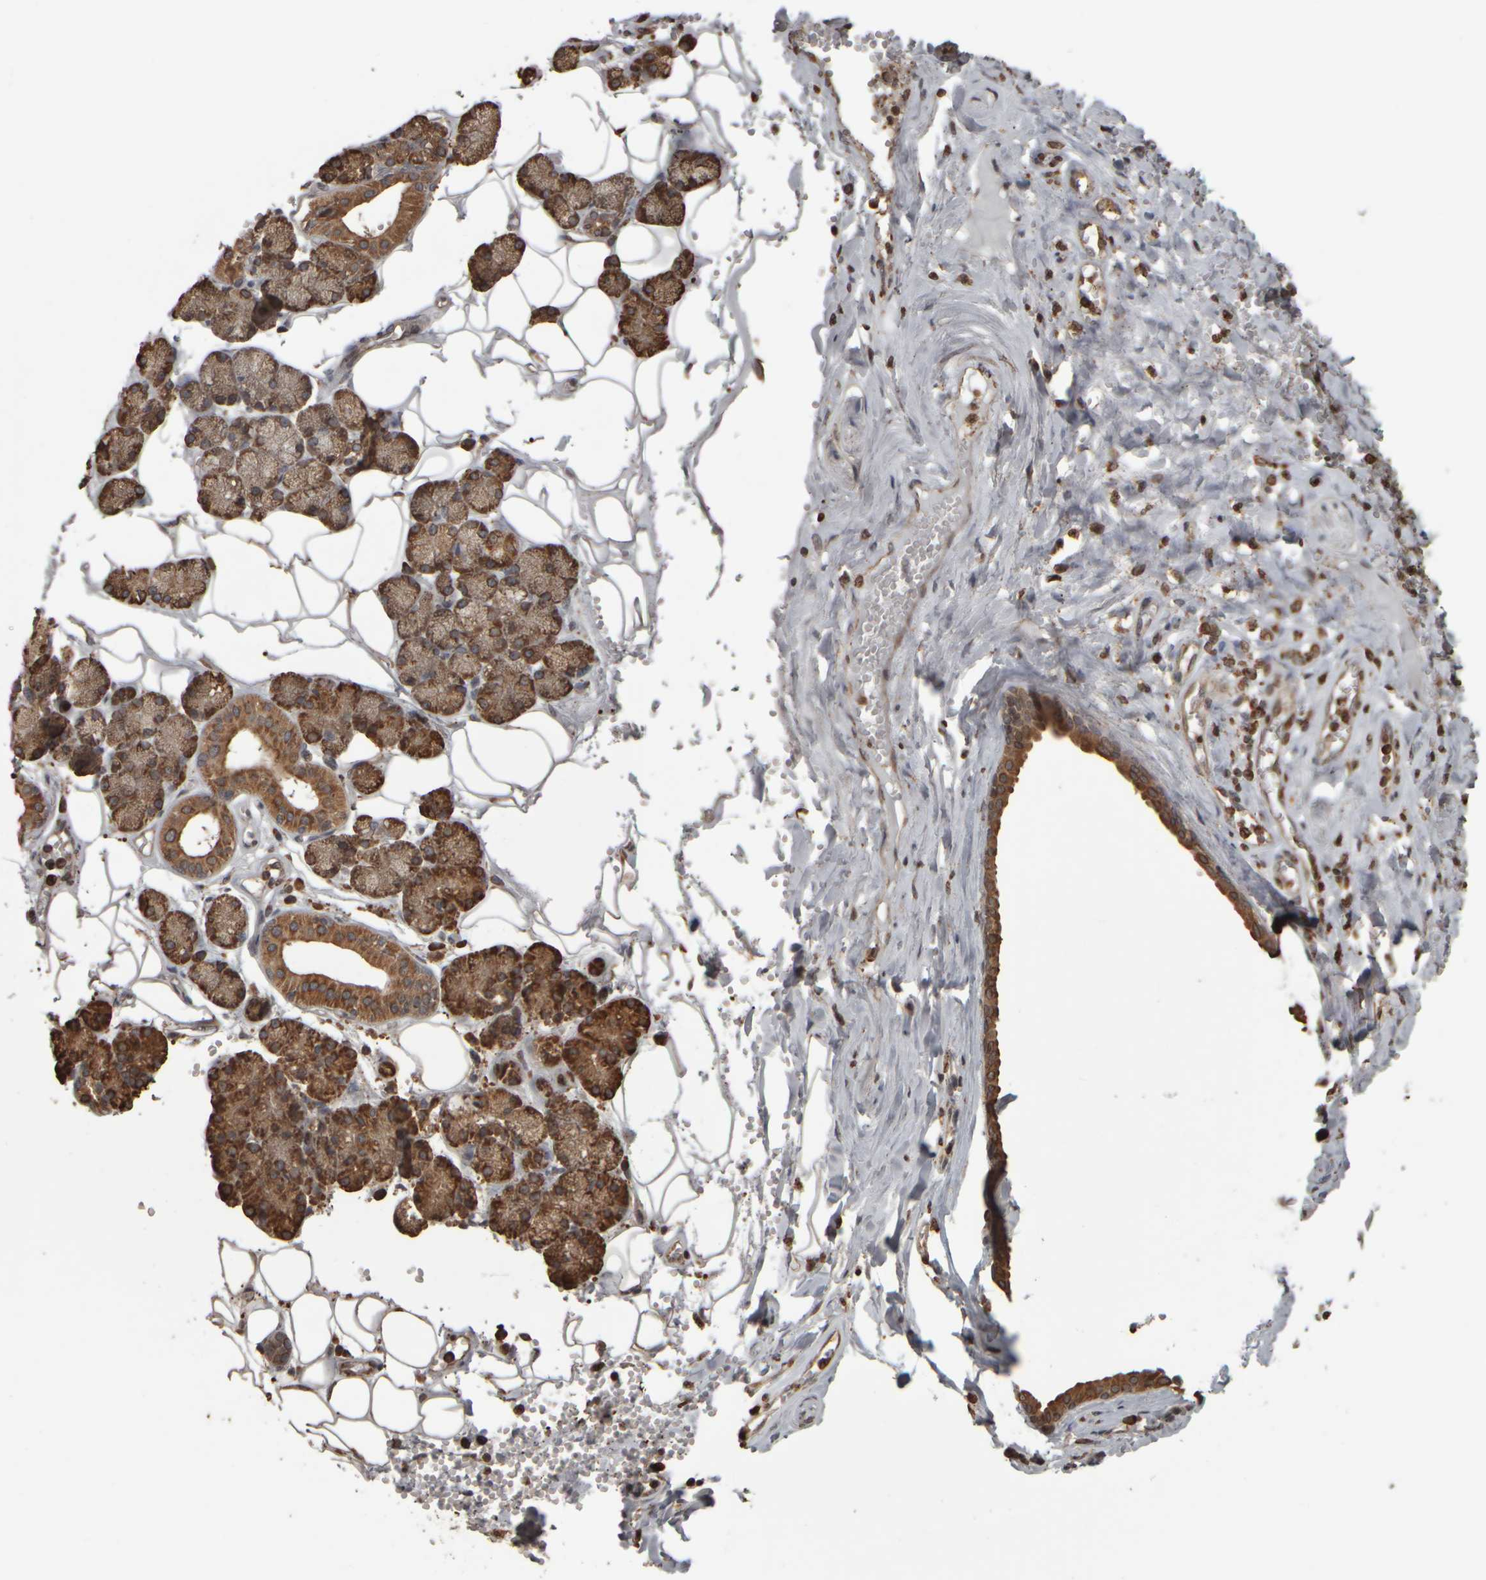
{"staining": {"intensity": "strong", "quantity": ">75%", "location": "cytoplasmic/membranous"}, "tissue": "salivary gland", "cell_type": "Glandular cells", "image_type": "normal", "snomed": [{"axis": "morphology", "description": "Normal tissue, NOS"}, {"axis": "topography", "description": "Salivary gland"}], "caption": "Approximately >75% of glandular cells in normal salivary gland exhibit strong cytoplasmic/membranous protein staining as visualized by brown immunohistochemical staining.", "gene": "AGBL3", "patient": {"sex": "male", "age": 62}}